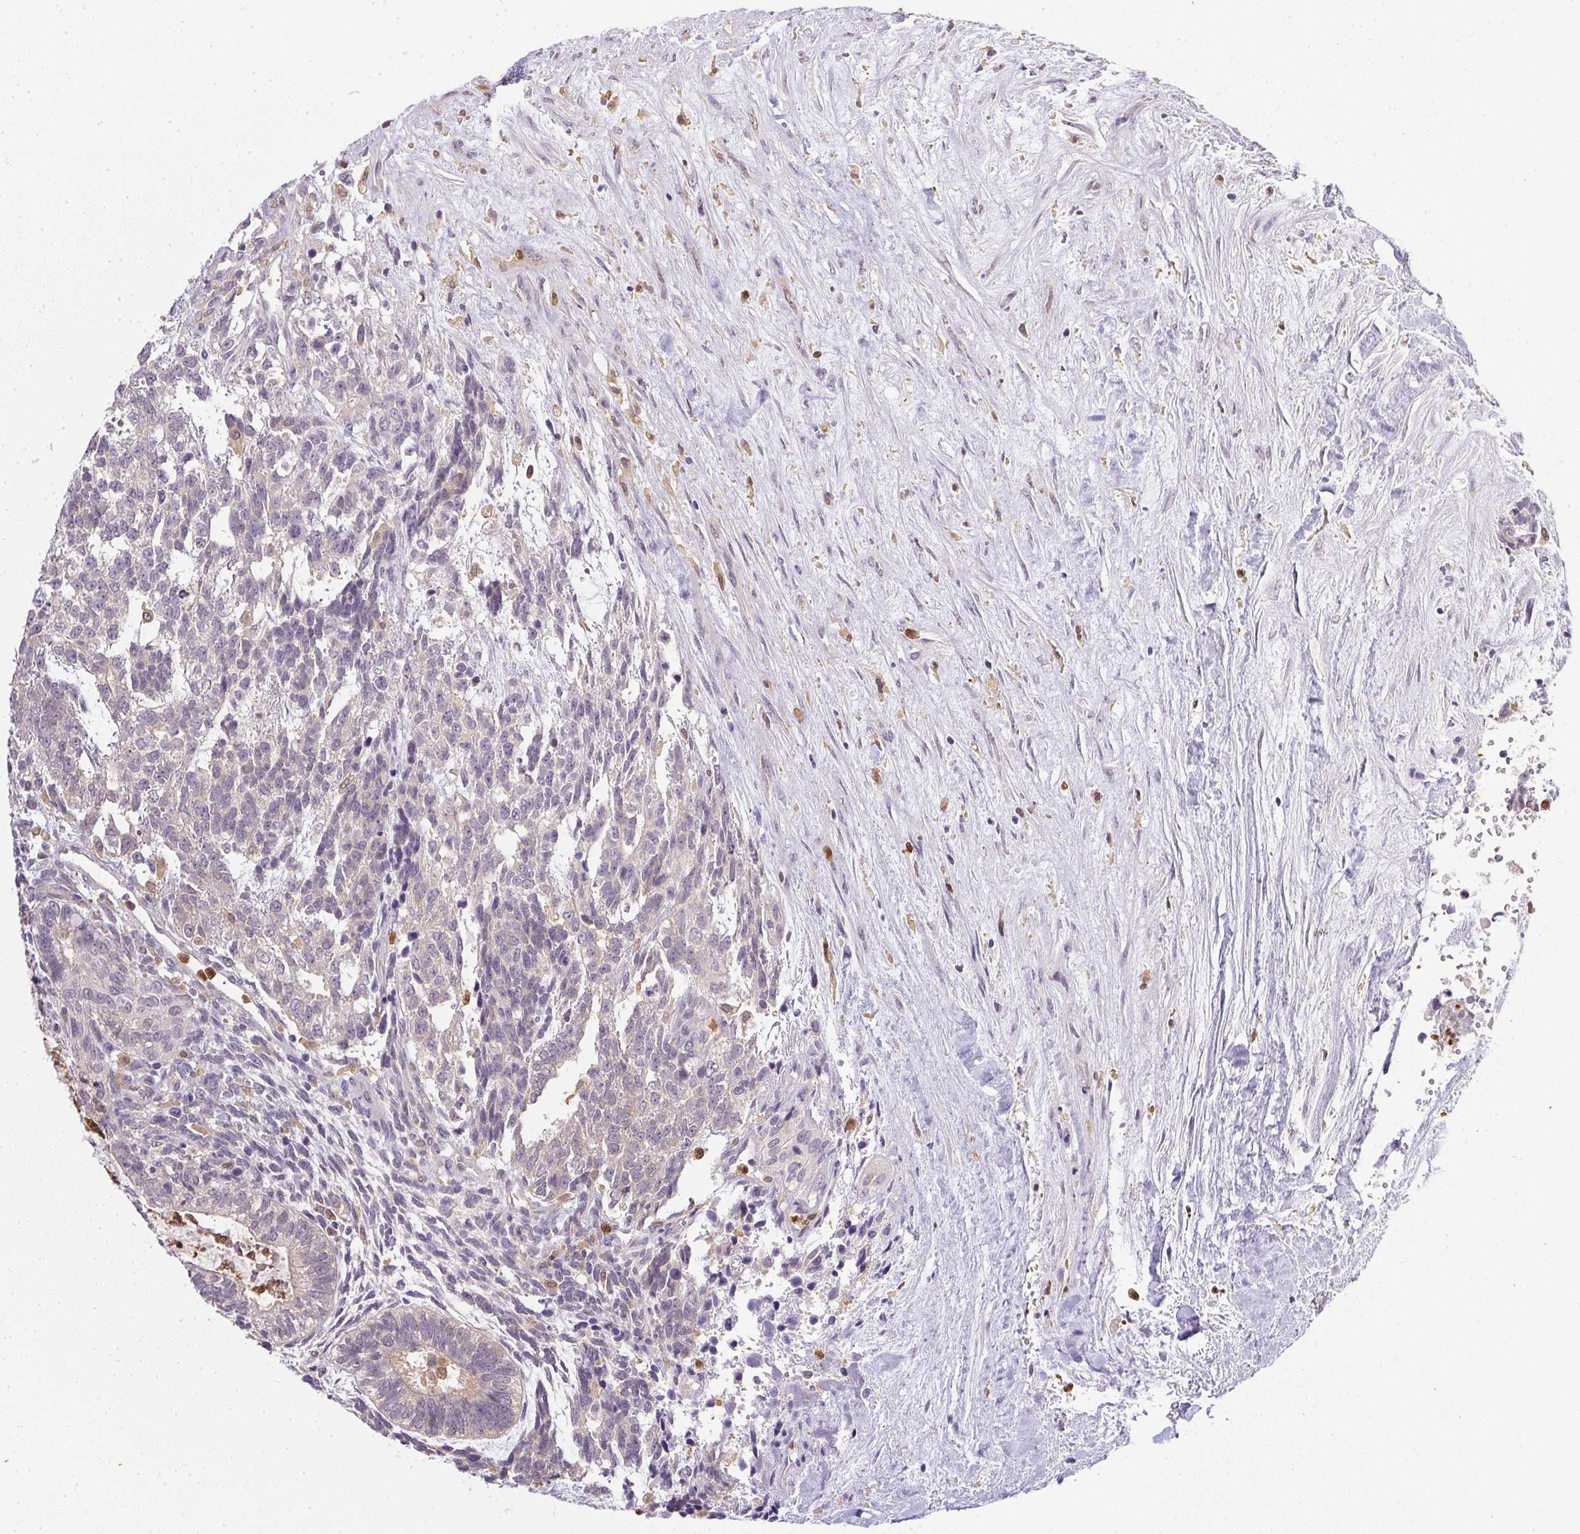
{"staining": {"intensity": "negative", "quantity": "none", "location": "none"}, "tissue": "testis cancer", "cell_type": "Tumor cells", "image_type": "cancer", "snomed": [{"axis": "morphology", "description": "Carcinoma, Embryonal, NOS"}, {"axis": "topography", "description": "Testis"}], "caption": "Micrograph shows no significant protein staining in tumor cells of testis cancer (embryonal carcinoma).", "gene": "DNAJC5G", "patient": {"sex": "male", "age": 23}}